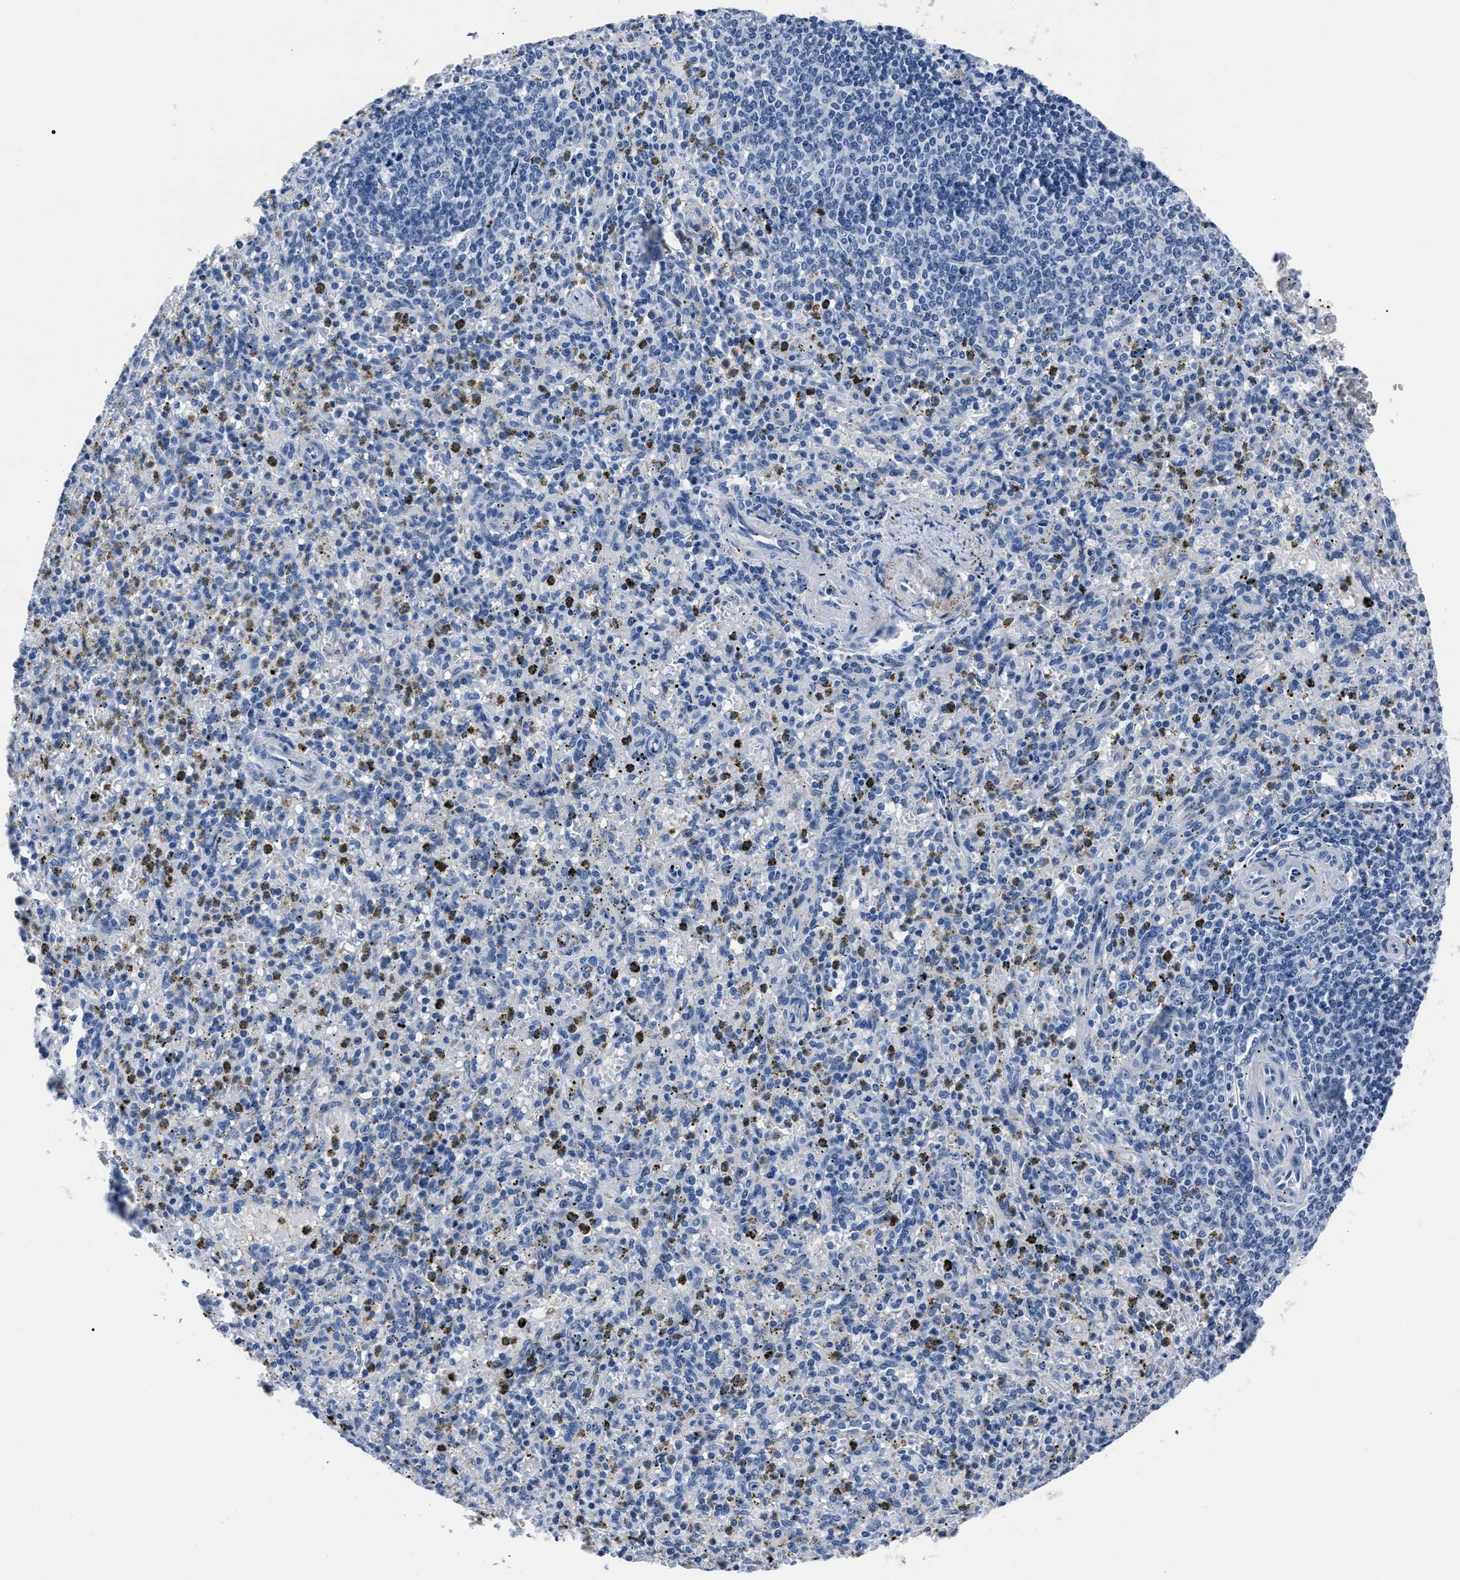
{"staining": {"intensity": "moderate", "quantity": "<25%", "location": "cytoplasmic/membranous"}, "tissue": "spleen", "cell_type": "Cells in red pulp", "image_type": "normal", "snomed": [{"axis": "morphology", "description": "Normal tissue, NOS"}, {"axis": "topography", "description": "Spleen"}], "caption": "This is a photomicrograph of immunohistochemistry (IHC) staining of normal spleen, which shows moderate staining in the cytoplasmic/membranous of cells in red pulp.", "gene": "MOV10L1", "patient": {"sex": "male", "age": 72}}